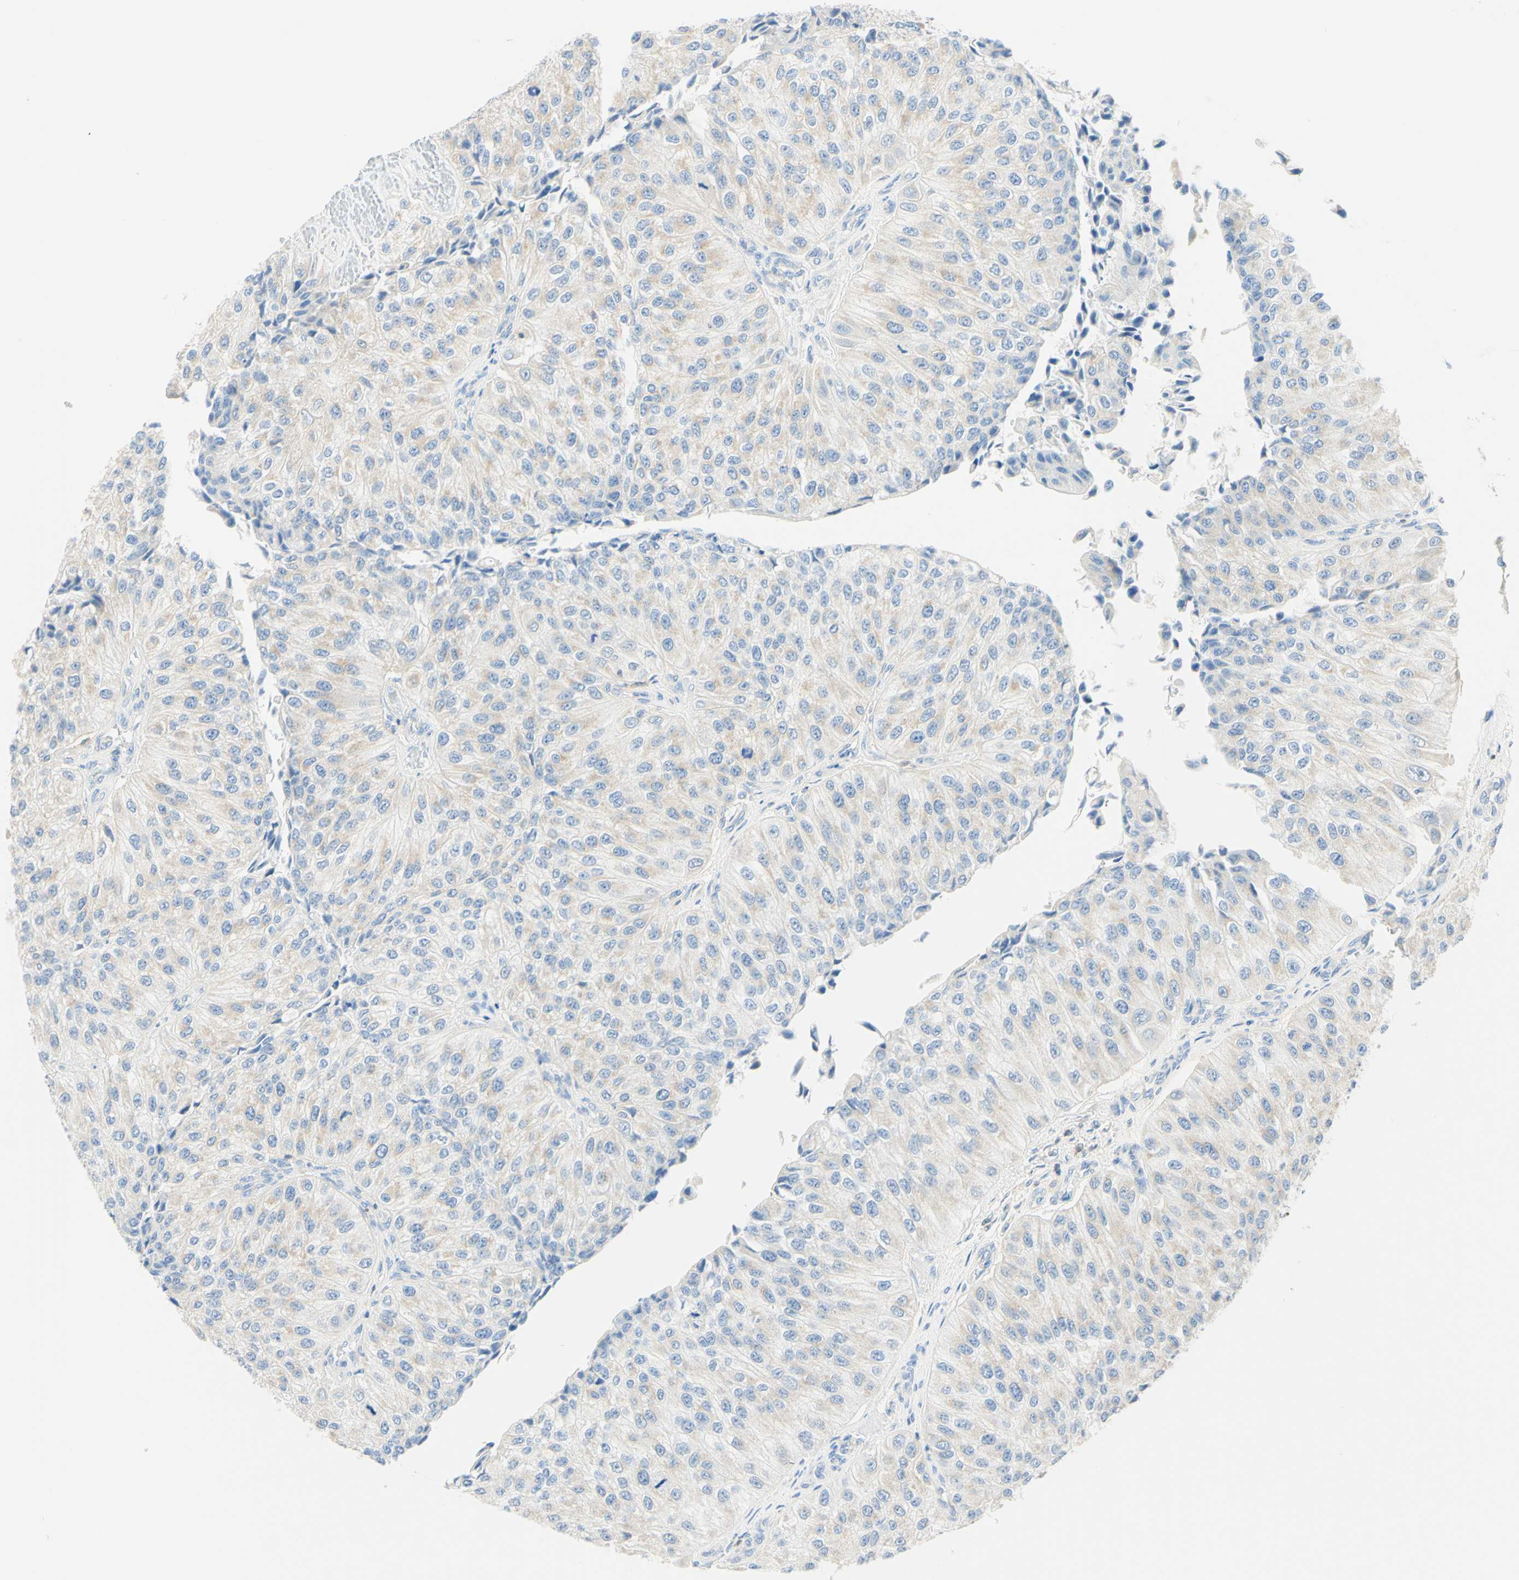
{"staining": {"intensity": "negative", "quantity": "none", "location": "none"}, "tissue": "urothelial cancer", "cell_type": "Tumor cells", "image_type": "cancer", "snomed": [{"axis": "morphology", "description": "Urothelial carcinoma, High grade"}, {"axis": "topography", "description": "Kidney"}, {"axis": "topography", "description": "Urinary bladder"}], "caption": "Urothelial carcinoma (high-grade) was stained to show a protein in brown. There is no significant staining in tumor cells. (DAB (3,3'-diaminobenzidine) immunohistochemistry (IHC), high magnification).", "gene": "LAT", "patient": {"sex": "male", "age": 77}}